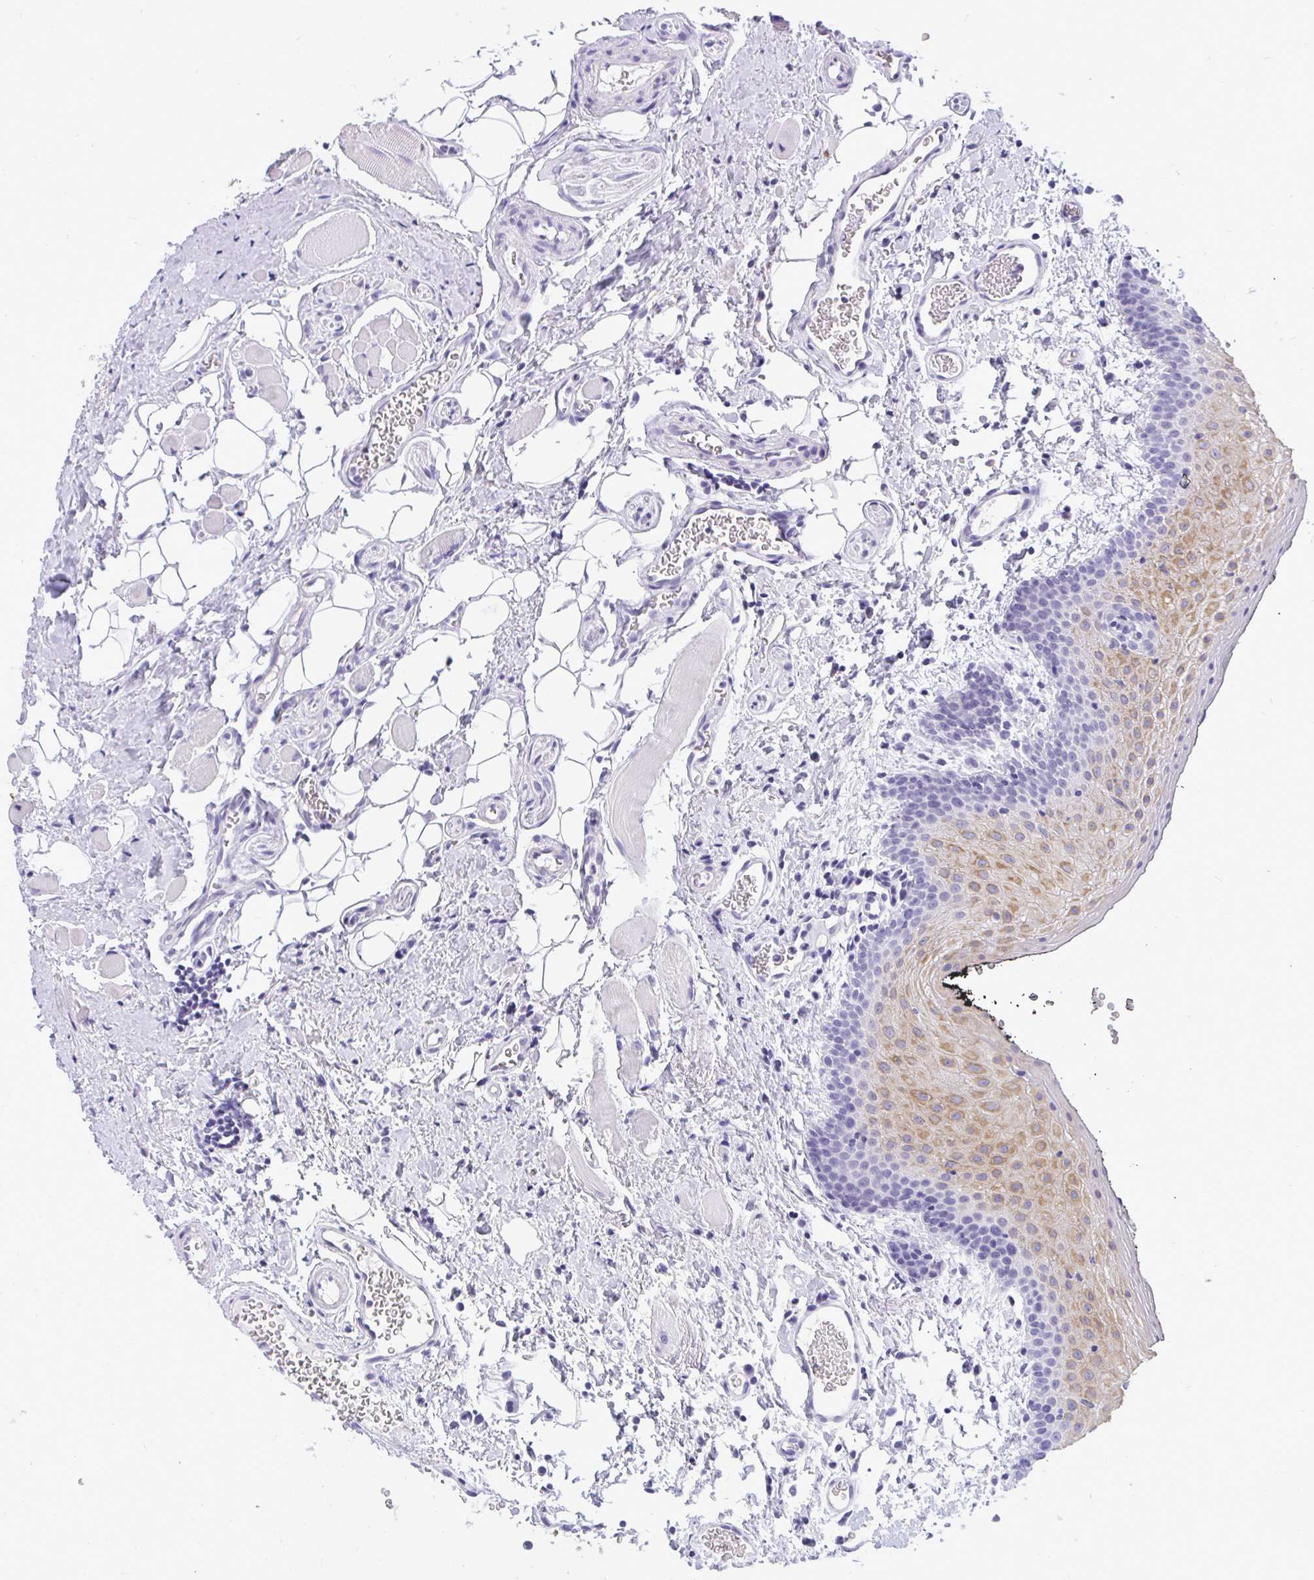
{"staining": {"intensity": "moderate", "quantity": "<25%", "location": "cytoplasmic/membranous"}, "tissue": "oral mucosa", "cell_type": "Squamous epithelial cells", "image_type": "normal", "snomed": [{"axis": "morphology", "description": "Normal tissue, NOS"}, {"axis": "morphology", "description": "Squamous cell carcinoma, NOS"}, {"axis": "topography", "description": "Oral tissue"}, {"axis": "topography", "description": "Head-Neck"}], "caption": "Squamous epithelial cells exhibit moderate cytoplasmic/membranous expression in about <25% of cells in normal oral mucosa.", "gene": "PRM2", "patient": {"sex": "male", "age": 58}}